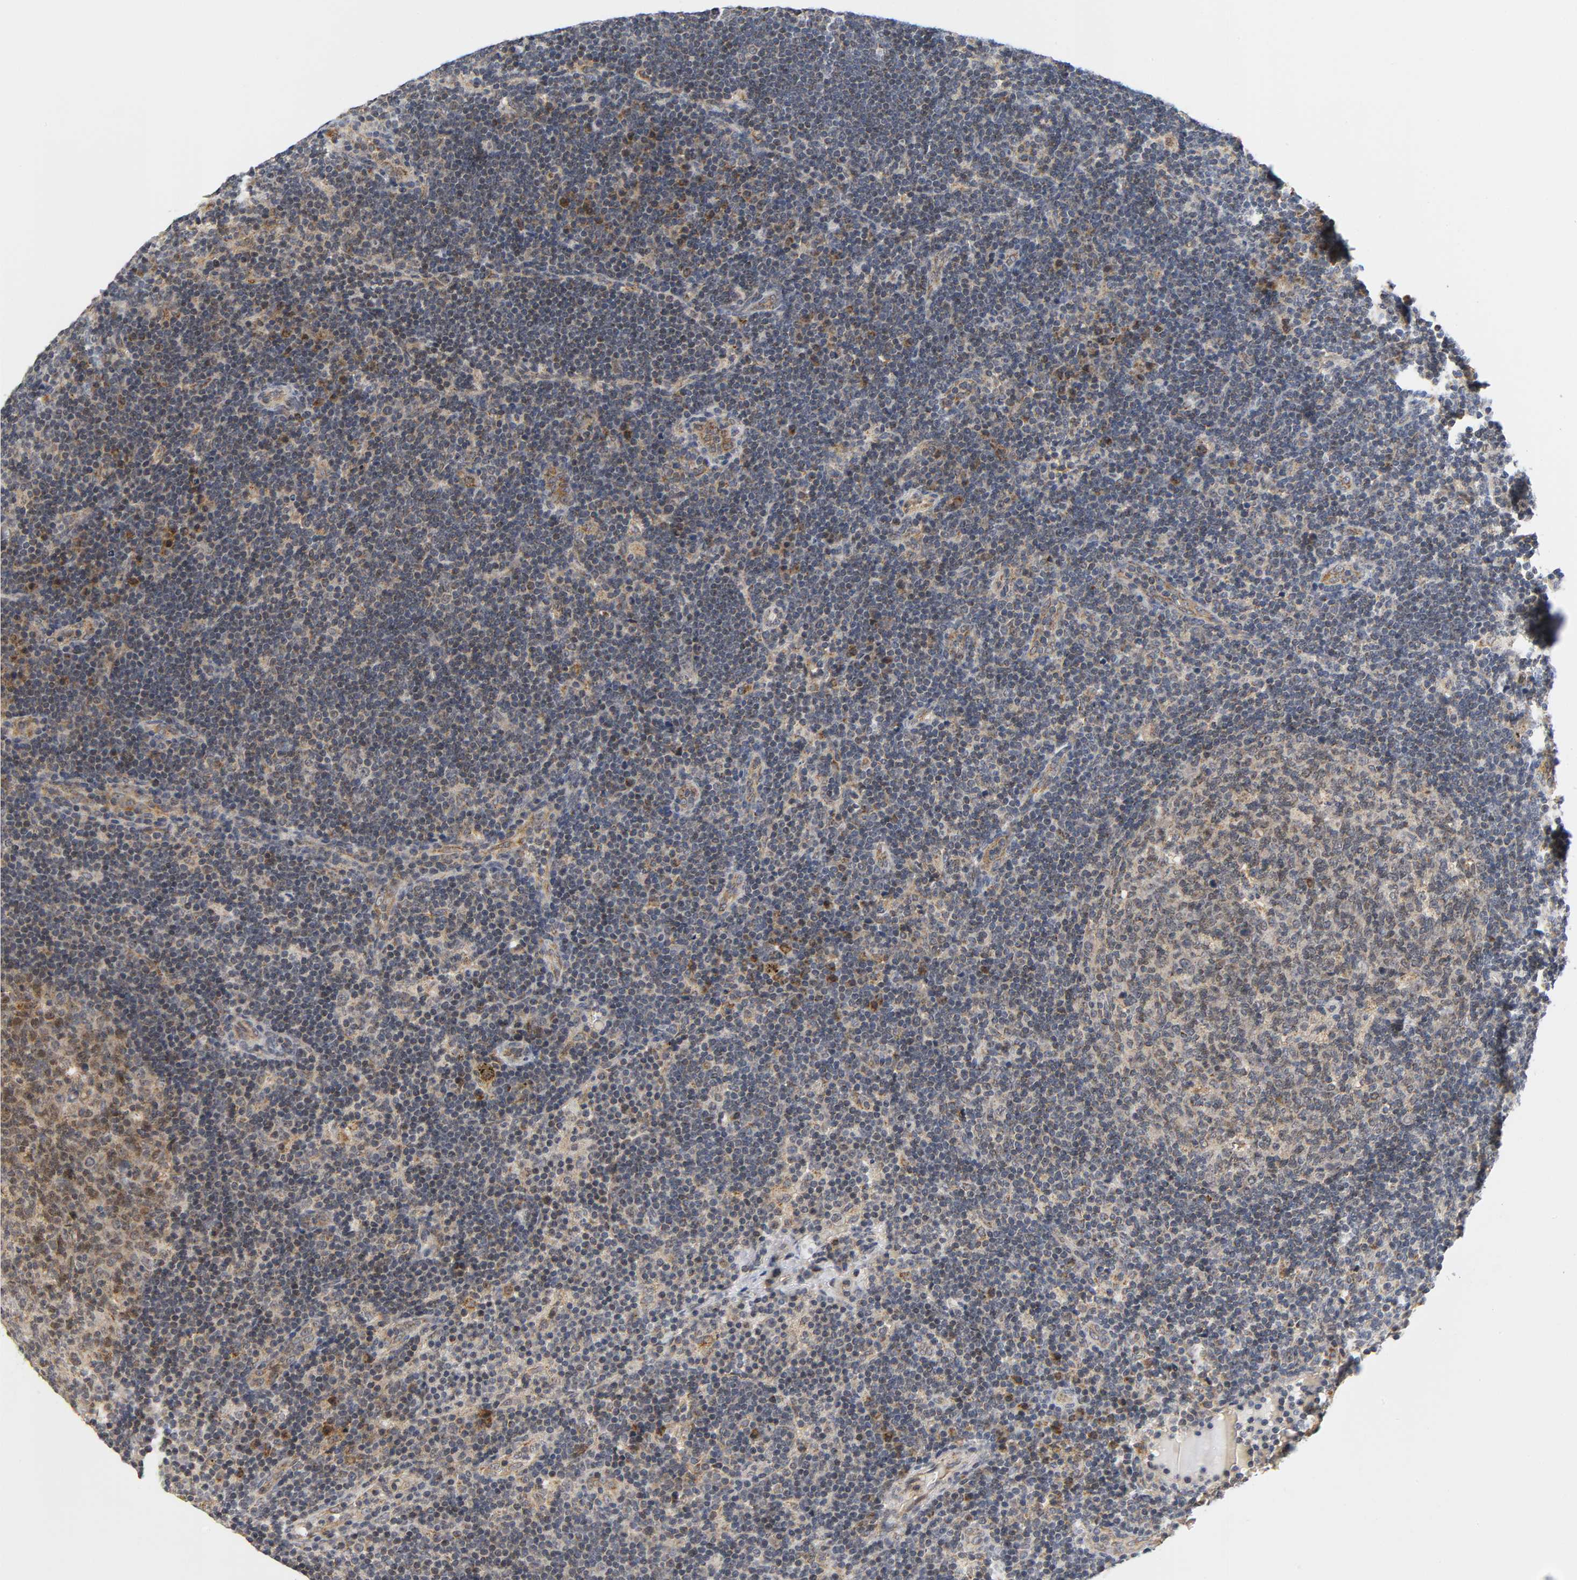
{"staining": {"intensity": "weak", "quantity": ">75%", "location": "cytoplasmic/membranous"}, "tissue": "lymph node", "cell_type": "Germinal center cells", "image_type": "normal", "snomed": [{"axis": "morphology", "description": "Normal tissue, NOS"}, {"axis": "morphology", "description": "Squamous cell carcinoma, metastatic, NOS"}, {"axis": "topography", "description": "Lymph node"}], "caption": "Germinal center cells exhibit low levels of weak cytoplasmic/membranous expression in approximately >75% of cells in unremarkable lymph node. (Brightfield microscopy of DAB IHC at high magnification).", "gene": "NRP1", "patient": {"sex": "female", "age": 53}}